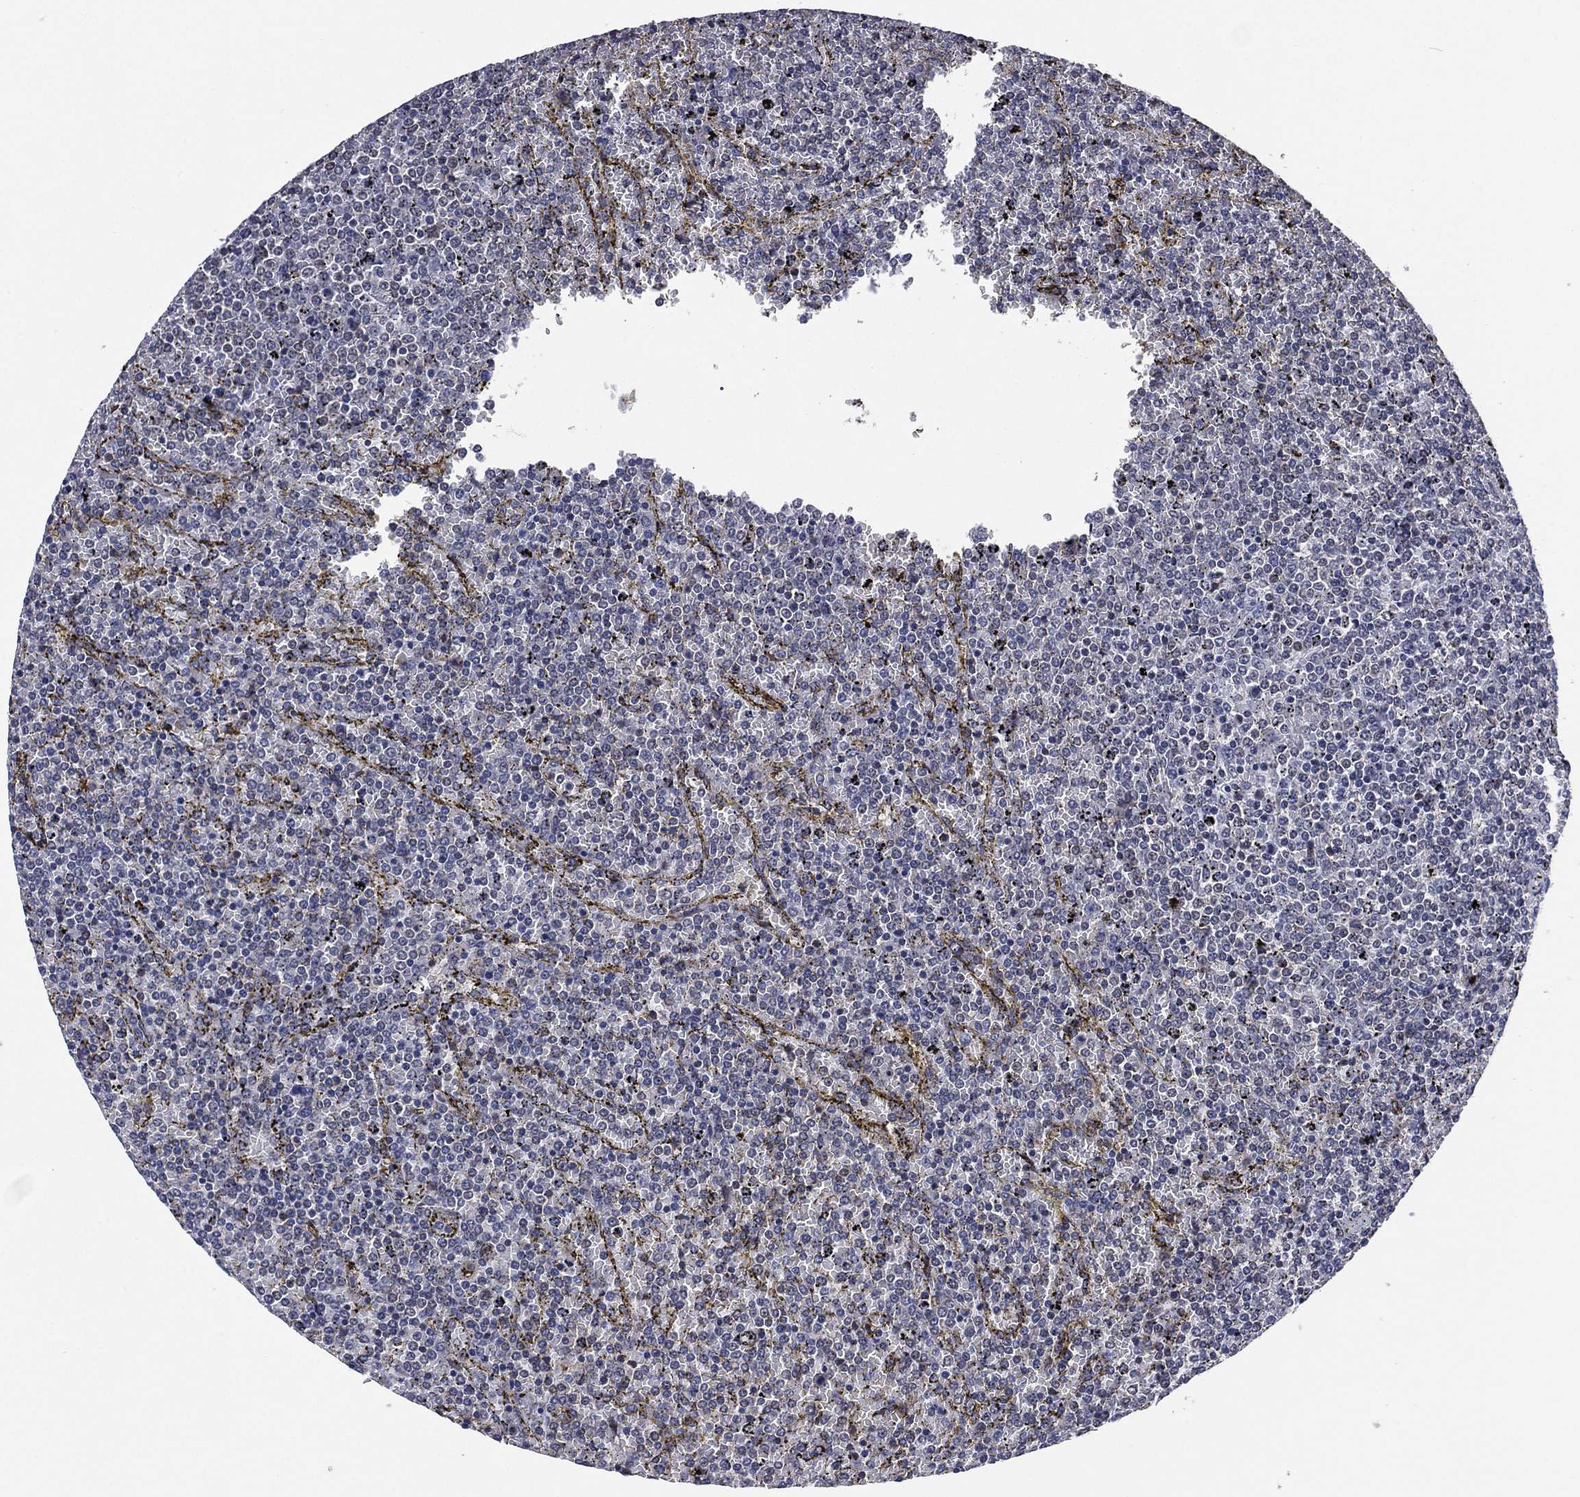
{"staining": {"intensity": "negative", "quantity": "none", "location": "none"}, "tissue": "lymphoma", "cell_type": "Tumor cells", "image_type": "cancer", "snomed": [{"axis": "morphology", "description": "Malignant lymphoma, non-Hodgkin's type, Low grade"}, {"axis": "topography", "description": "Spleen"}], "caption": "Immunohistochemical staining of low-grade malignant lymphoma, non-Hodgkin's type reveals no significant positivity in tumor cells.", "gene": "SELENOO", "patient": {"sex": "female", "age": 77}}